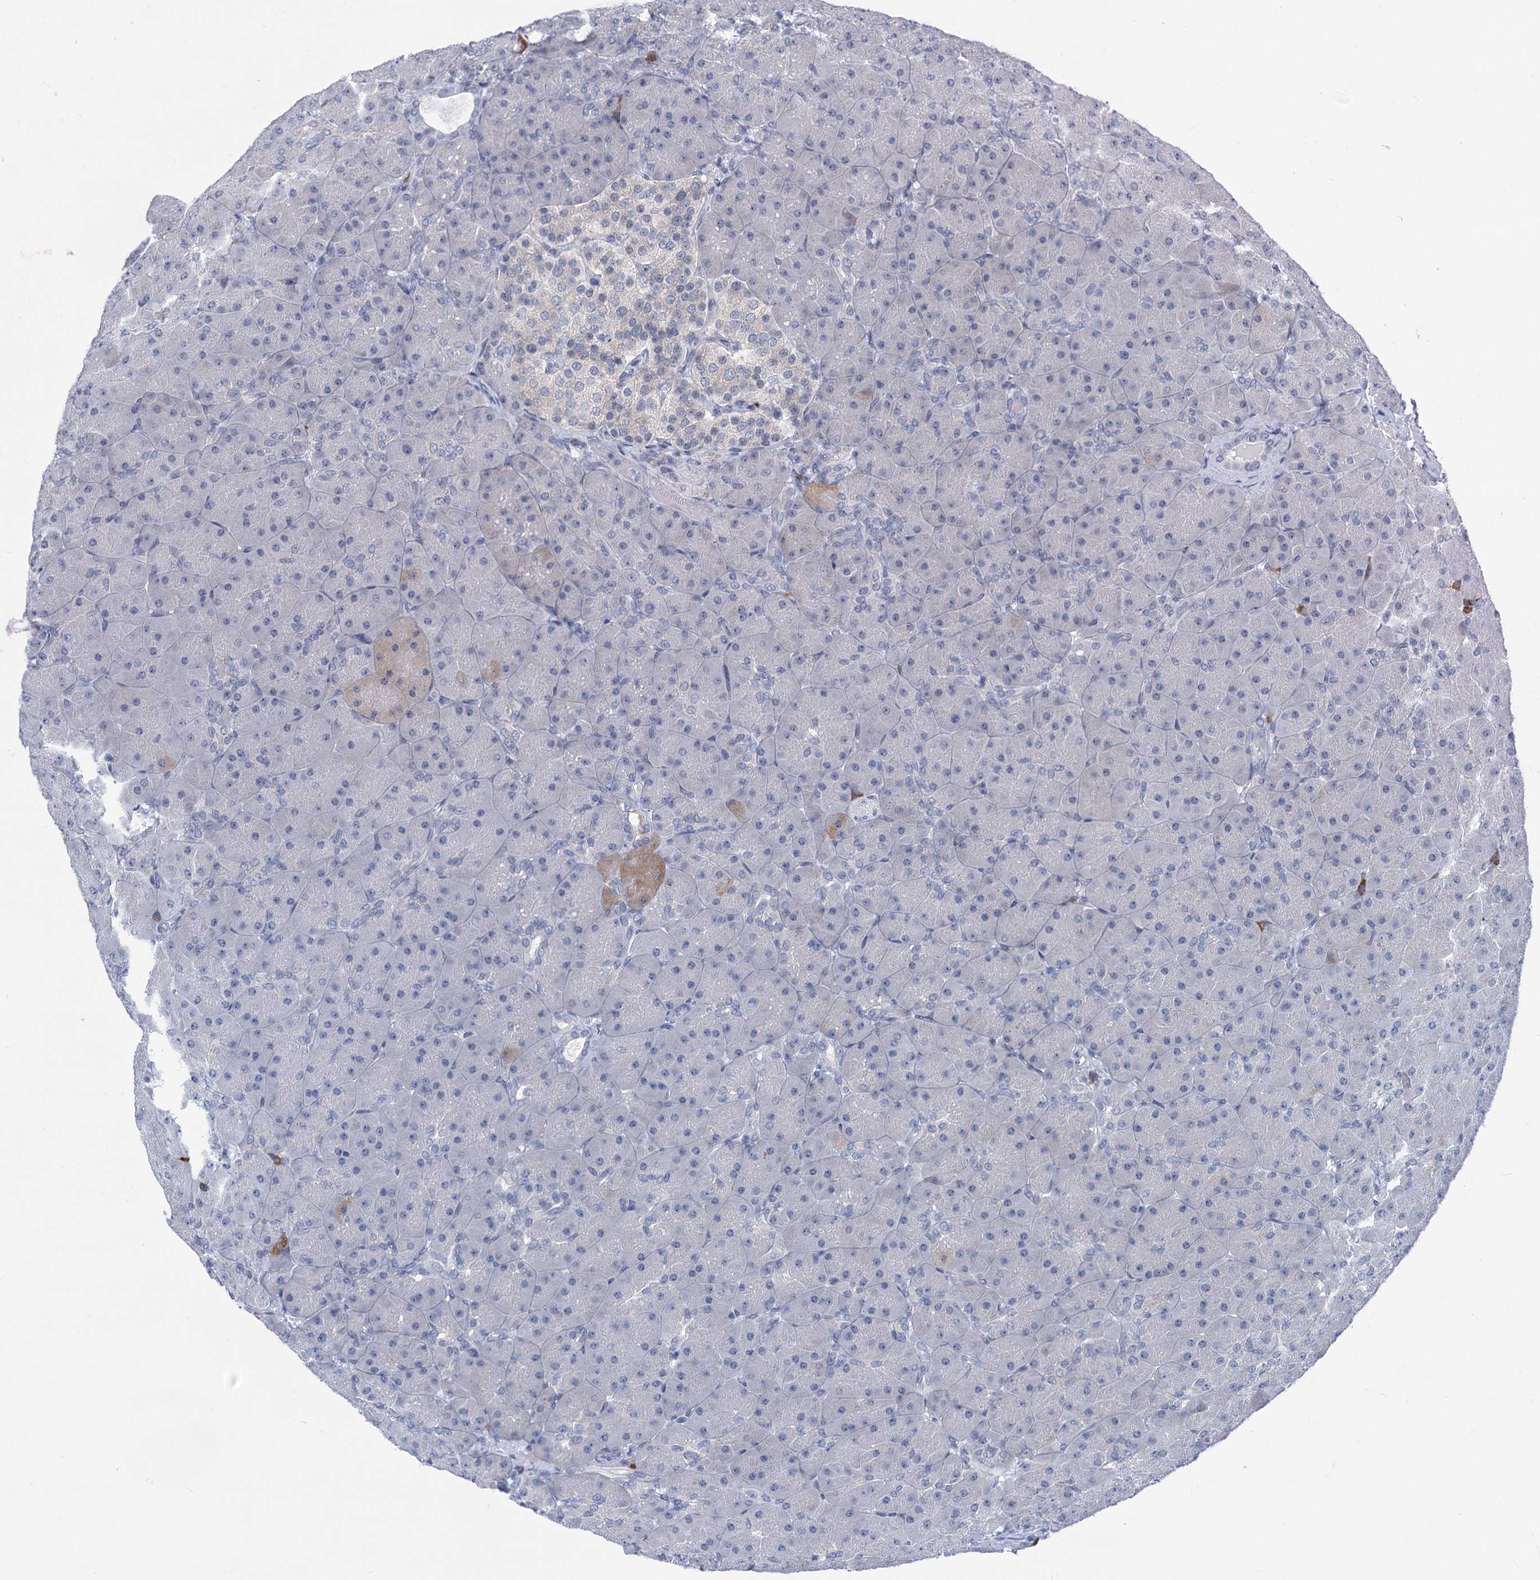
{"staining": {"intensity": "moderate", "quantity": "<25%", "location": "cytoplasmic/membranous"}, "tissue": "pancreas", "cell_type": "Exocrine glandular cells", "image_type": "normal", "snomed": [{"axis": "morphology", "description": "Normal tissue, NOS"}, {"axis": "topography", "description": "Pancreas"}], "caption": "Pancreas stained with a brown dye shows moderate cytoplasmic/membranous positive positivity in approximately <25% of exocrine glandular cells.", "gene": "NEU3", "patient": {"sex": "male", "age": 66}}